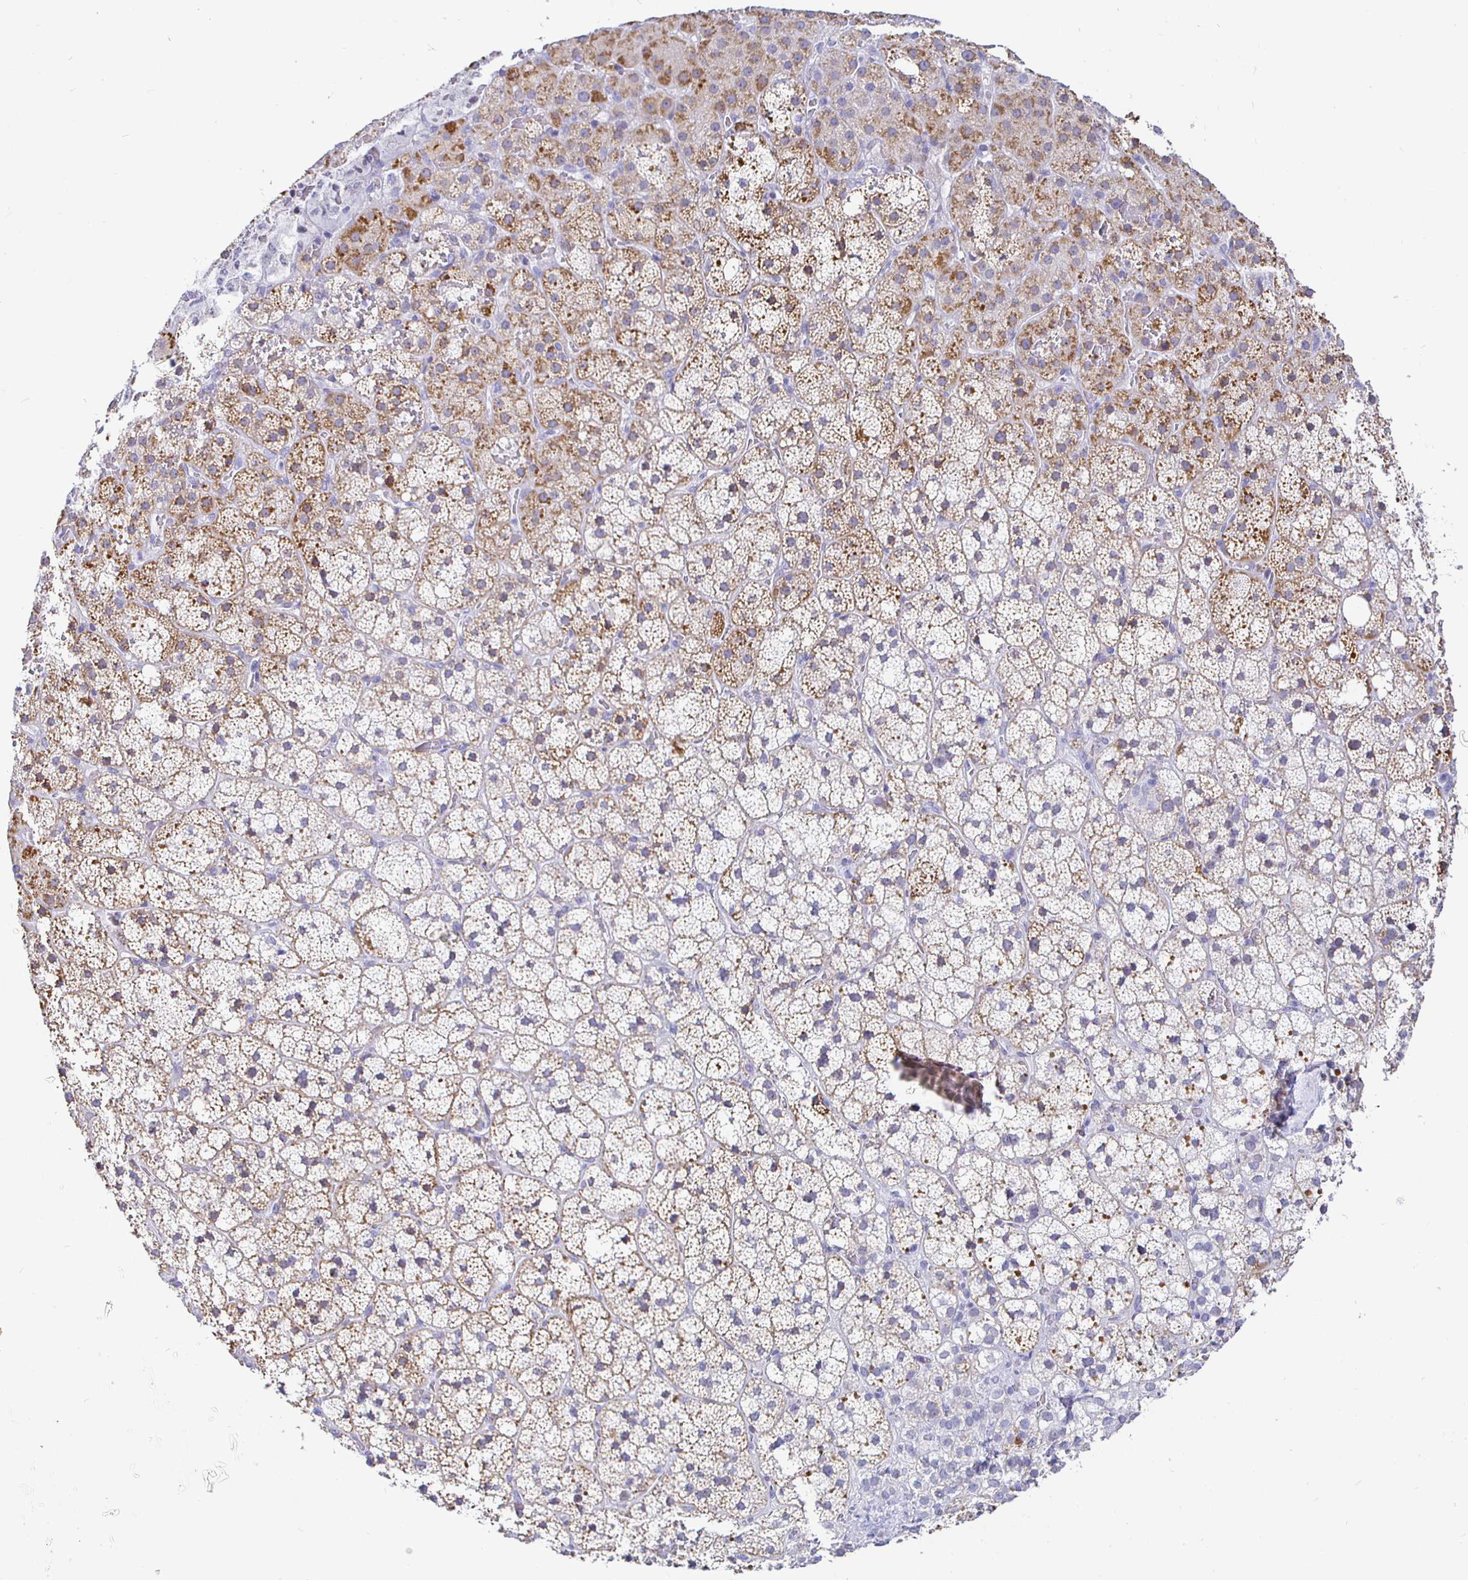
{"staining": {"intensity": "moderate", "quantity": "25%-75%", "location": "cytoplasmic/membranous"}, "tissue": "adrenal gland", "cell_type": "Glandular cells", "image_type": "normal", "snomed": [{"axis": "morphology", "description": "Normal tissue, NOS"}, {"axis": "topography", "description": "Adrenal gland"}], "caption": "IHC photomicrograph of unremarkable human adrenal gland stained for a protein (brown), which reveals medium levels of moderate cytoplasmic/membranous staining in about 25%-75% of glandular cells.", "gene": "CR2", "patient": {"sex": "male", "age": 53}}